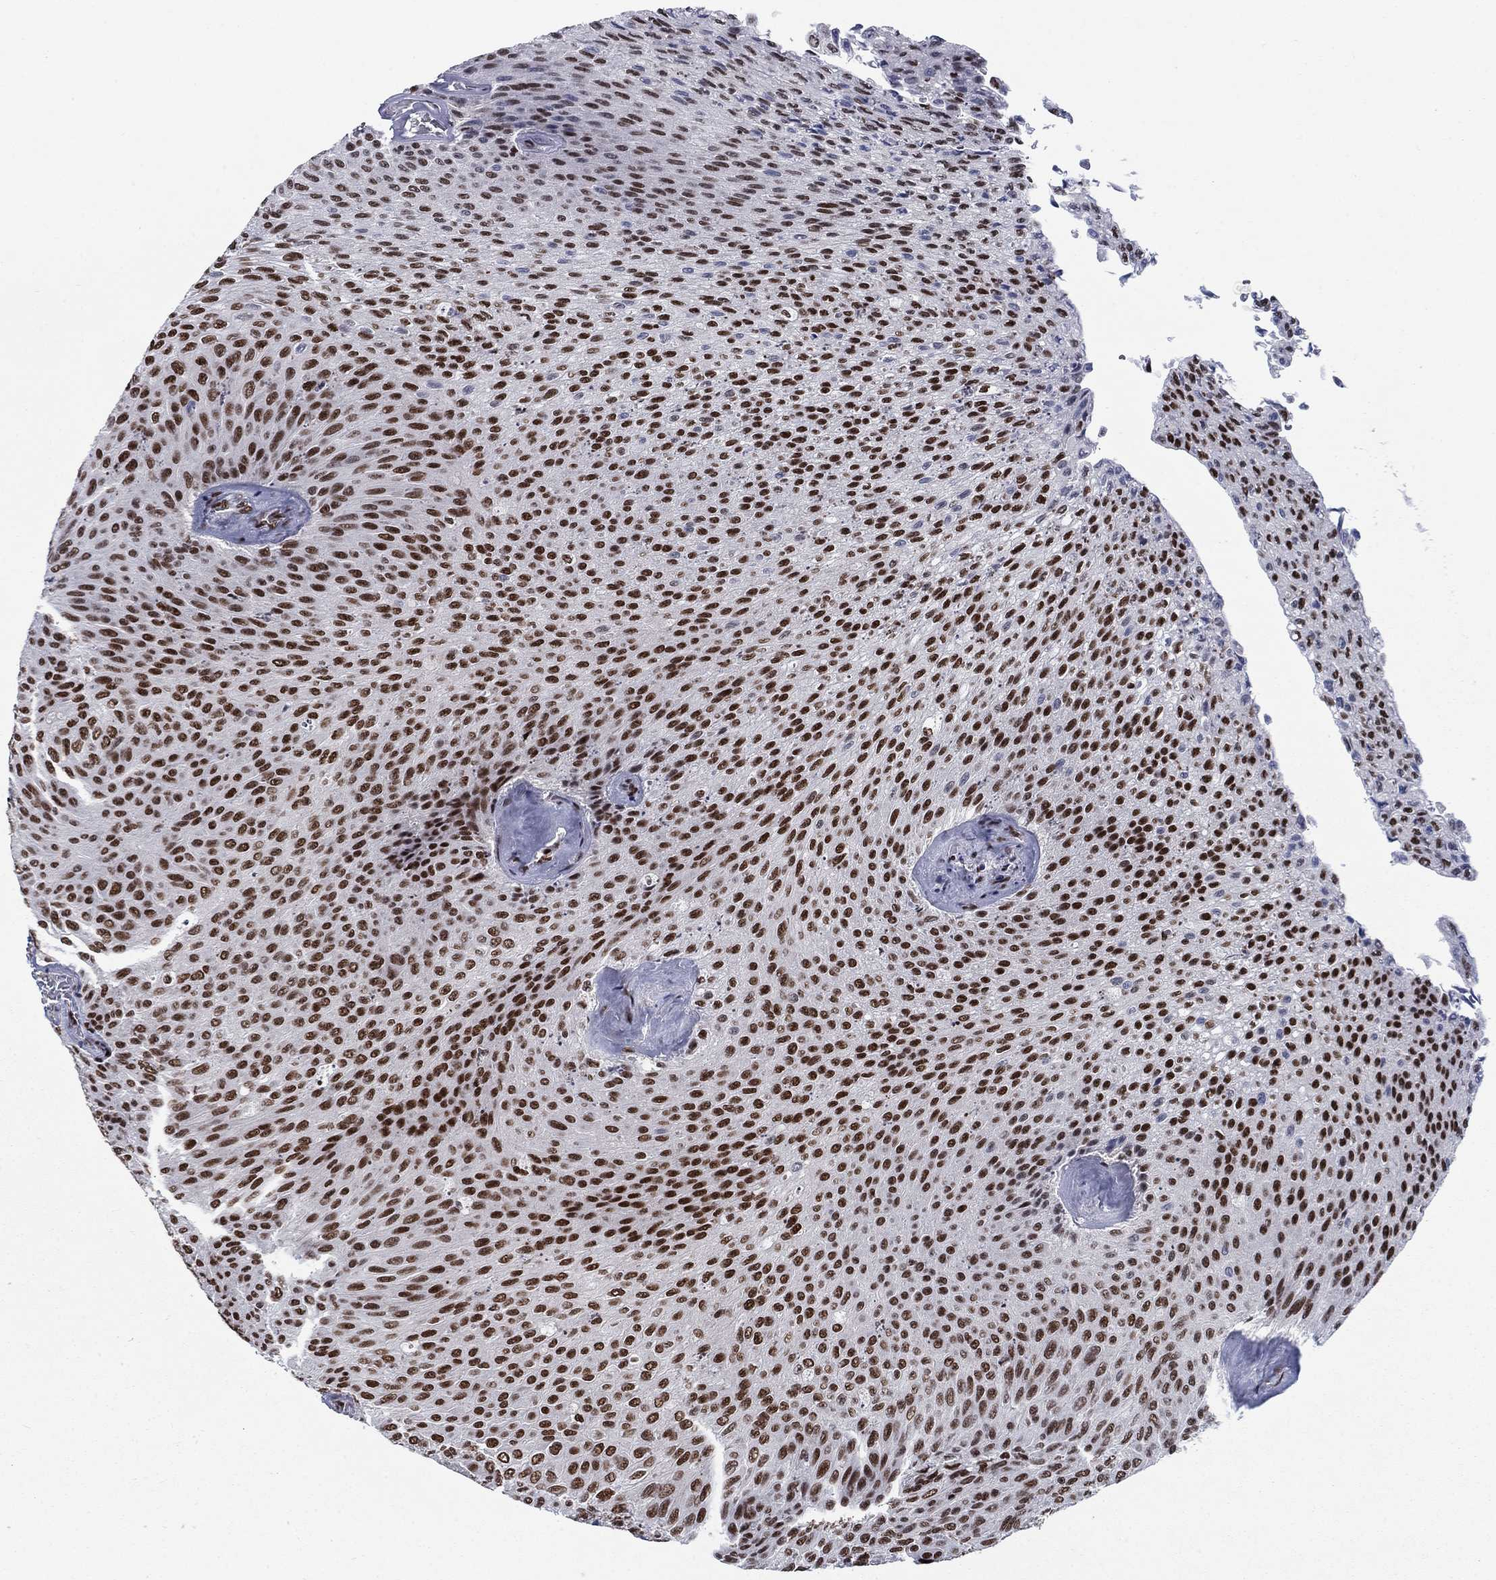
{"staining": {"intensity": "strong", "quantity": ">75%", "location": "nuclear"}, "tissue": "urothelial cancer", "cell_type": "Tumor cells", "image_type": "cancer", "snomed": [{"axis": "morphology", "description": "Urothelial carcinoma, Low grade"}, {"axis": "topography", "description": "Ureter, NOS"}, {"axis": "topography", "description": "Urinary bladder"}], "caption": "Immunohistochemistry (DAB) staining of human urothelial cancer displays strong nuclear protein expression in approximately >75% of tumor cells.", "gene": "RPRD1B", "patient": {"sex": "male", "age": 78}}